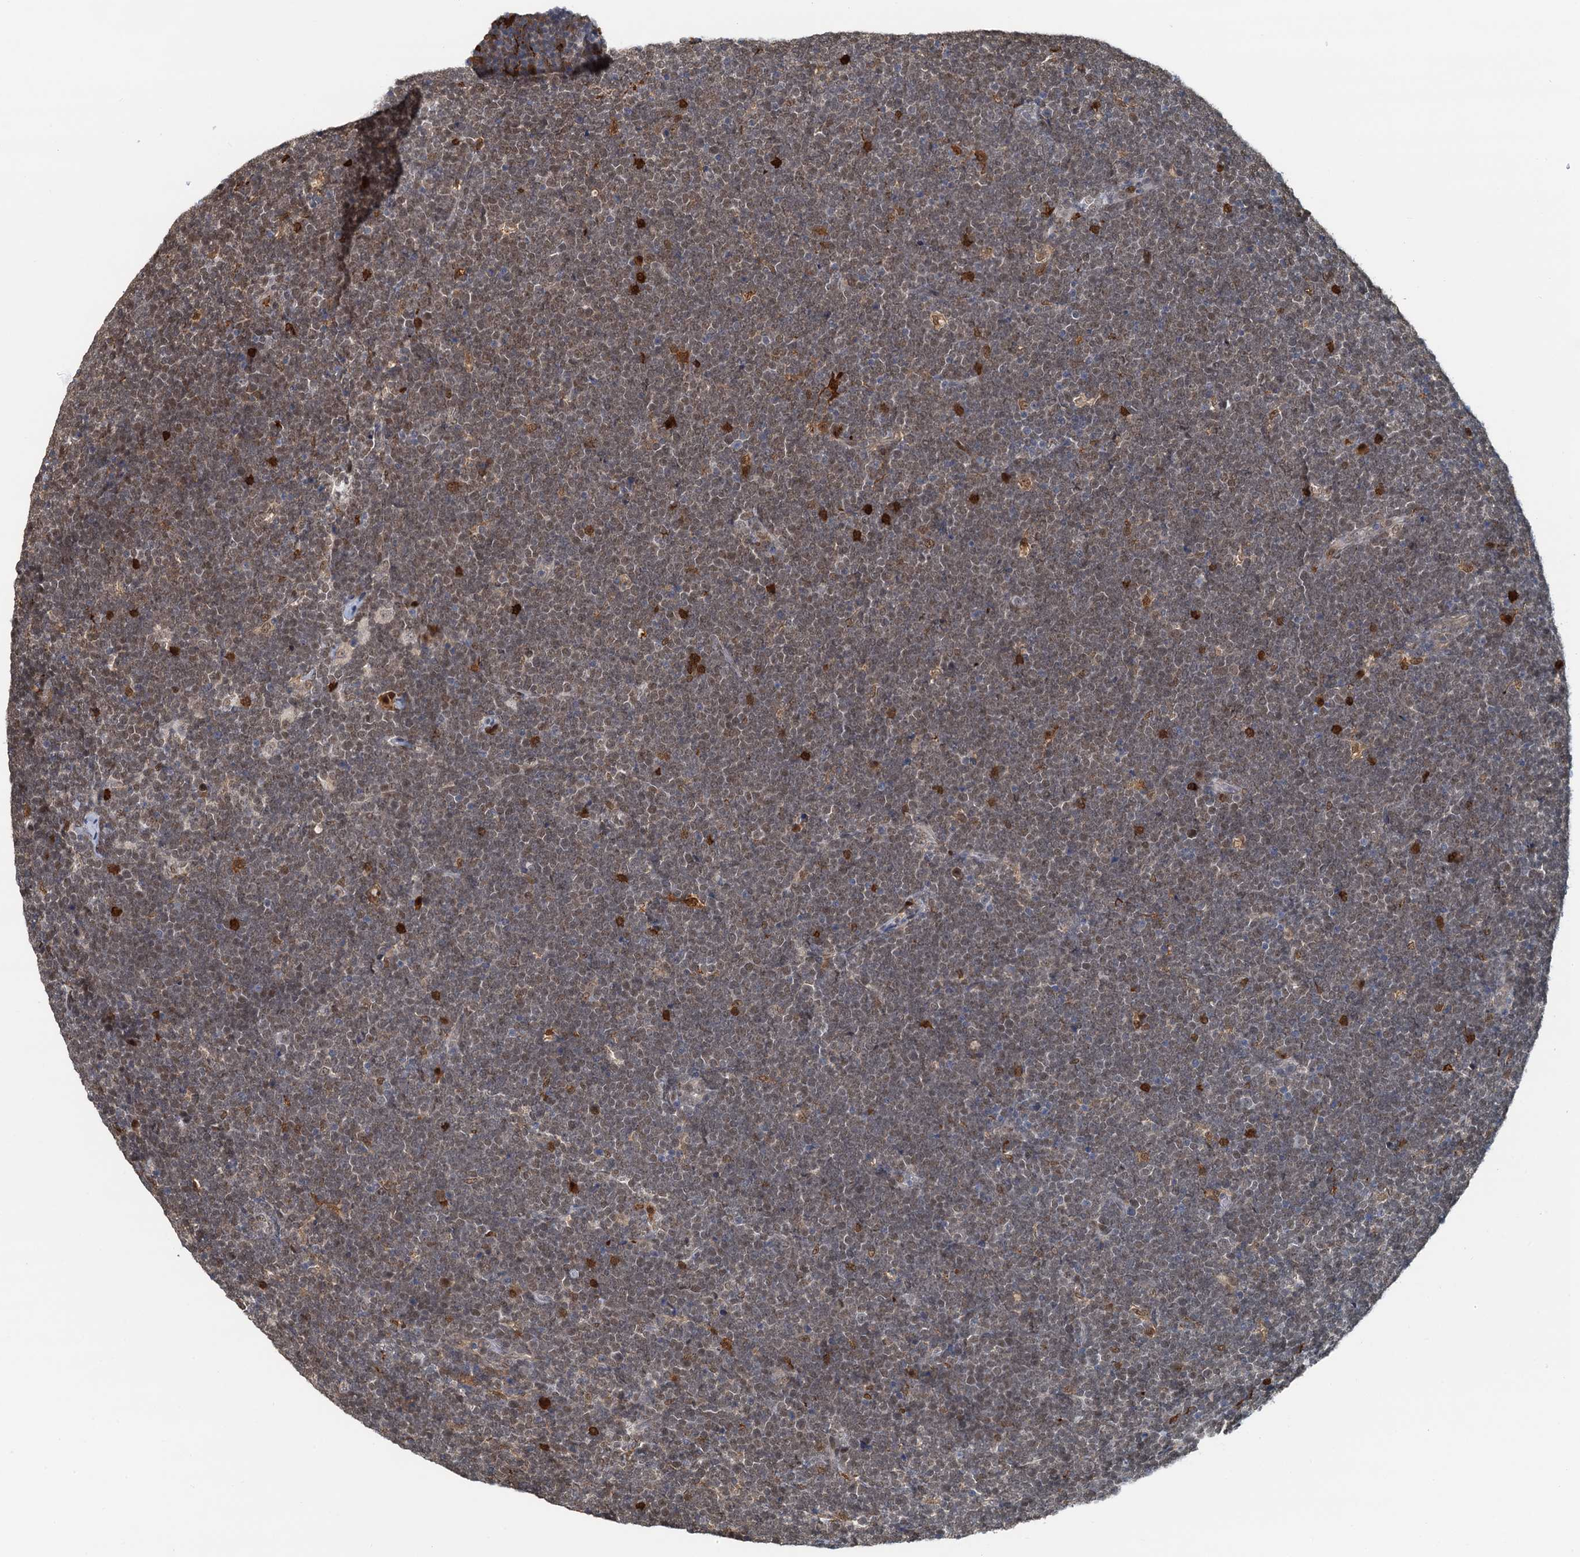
{"staining": {"intensity": "weak", "quantity": "25%-75%", "location": "cytoplasmic/membranous"}, "tissue": "lymphoma", "cell_type": "Tumor cells", "image_type": "cancer", "snomed": [{"axis": "morphology", "description": "Malignant lymphoma, non-Hodgkin's type, High grade"}, {"axis": "topography", "description": "Lymph node"}], "caption": "The micrograph shows a brown stain indicating the presence of a protein in the cytoplasmic/membranous of tumor cells in malignant lymphoma, non-Hodgkin's type (high-grade).", "gene": "SPINDOC", "patient": {"sex": "male", "age": 13}}